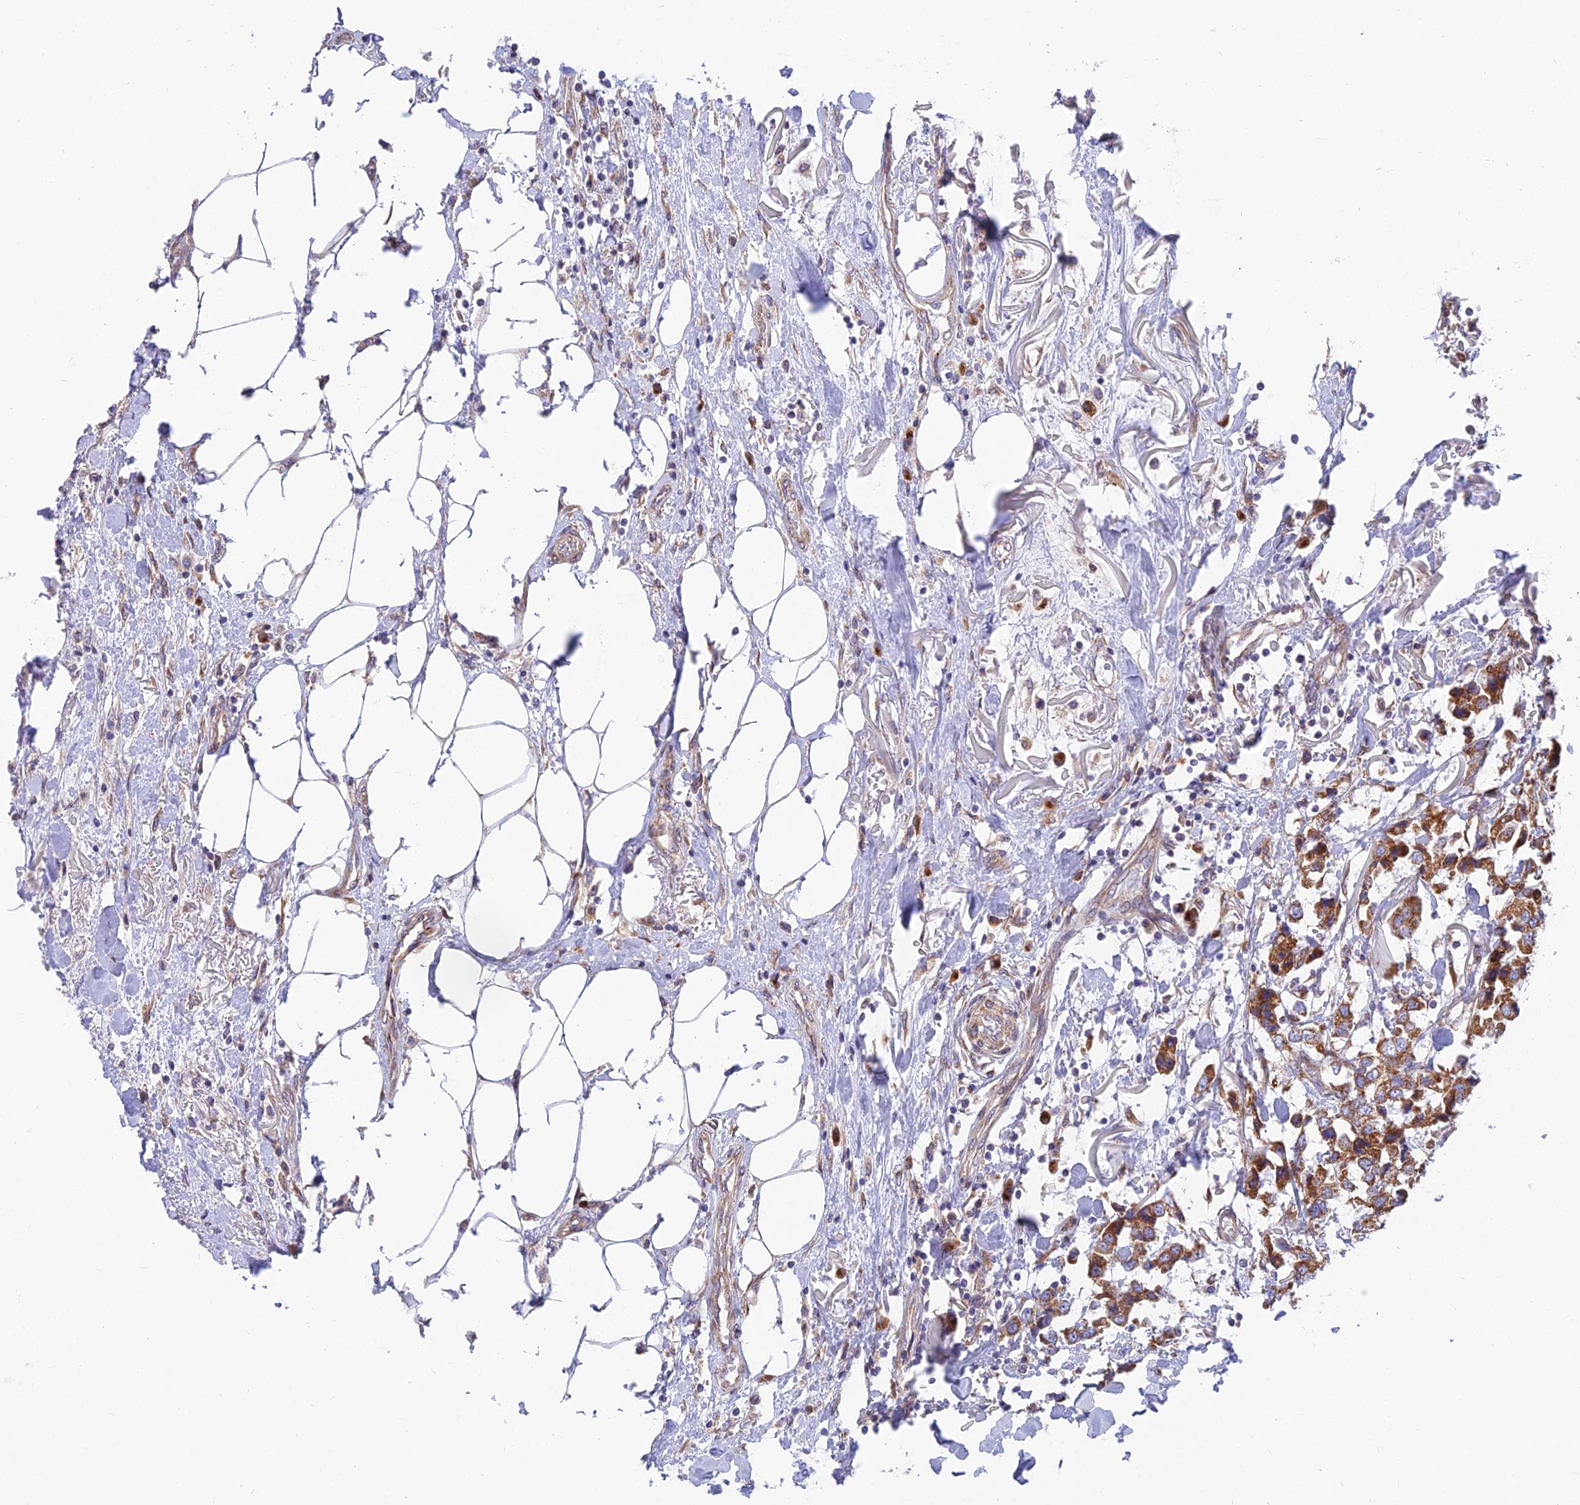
{"staining": {"intensity": "moderate", "quantity": ">75%", "location": "cytoplasmic/membranous"}, "tissue": "breast cancer", "cell_type": "Tumor cells", "image_type": "cancer", "snomed": [{"axis": "morphology", "description": "Duct carcinoma"}, {"axis": "topography", "description": "Breast"}], "caption": "Immunohistochemistry photomicrograph of breast intraductal carcinoma stained for a protein (brown), which exhibits medium levels of moderate cytoplasmic/membranous expression in approximately >75% of tumor cells.", "gene": "TBC1D20", "patient": {"sex": "female", "age": 80}}